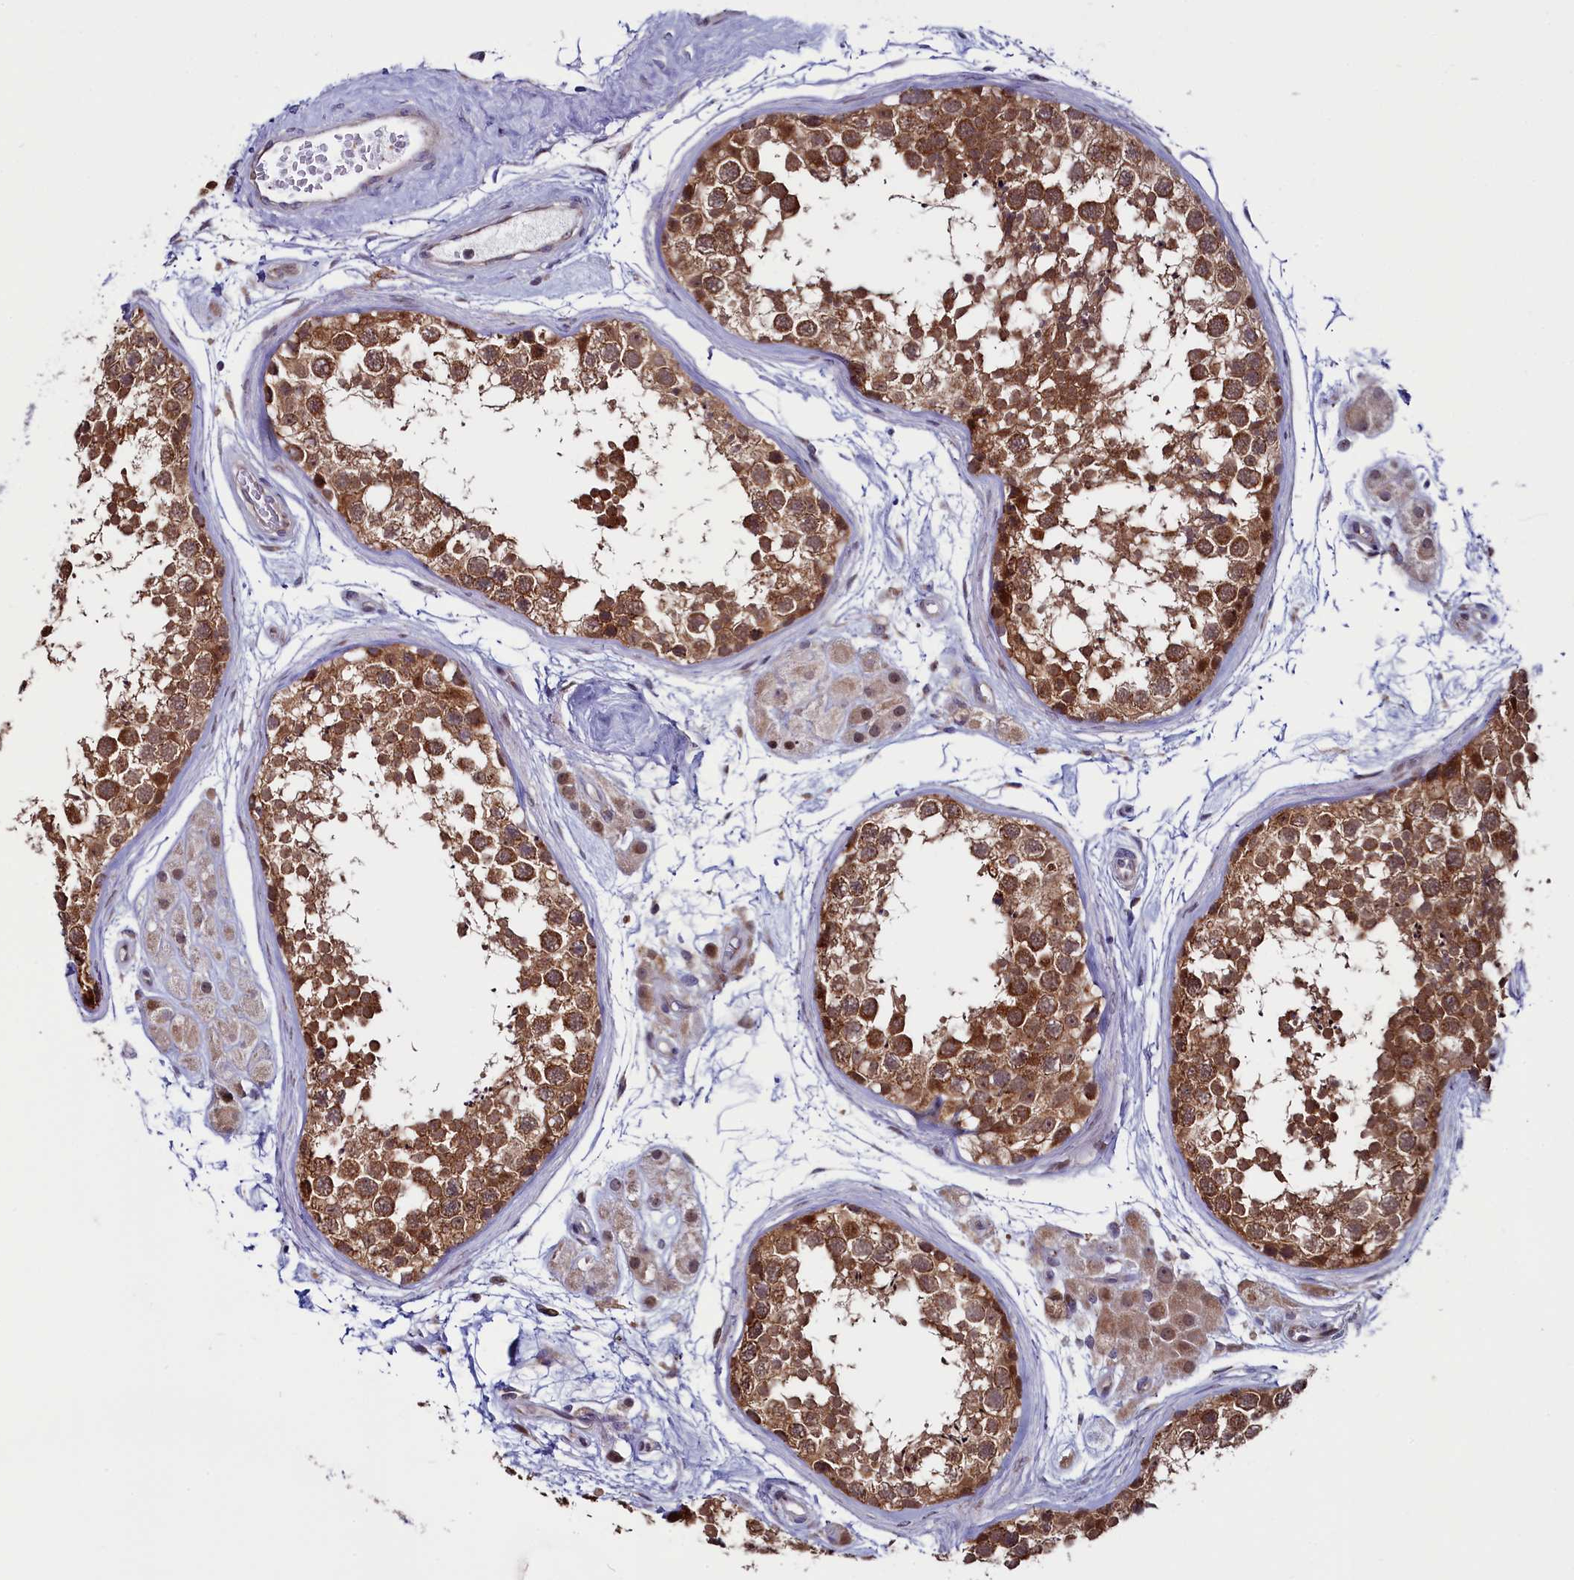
{"staining": {"intensity": "moderate", "quantity": ">75%", "location": "cytoplasmic/membranous"}, "tissue": "testis", "cell_type": "Cells in seminiferous ducts", "image_type": "normal", "snomed": [{"axis": "morphology", "description": "Normal tissue, NOS"}, {"axis": "topography", "description": "Testis"}], "caption": "DAB (3,3'-diaminobenzidine) immunohistochemical staining of normal testis demonstrates moderate cytoplasmic/membranous protein staining in about >75% of cells in seminiferous ducts.", "gene": "CIAPIN1", "patient": {"sex": "male", "age": 56}}